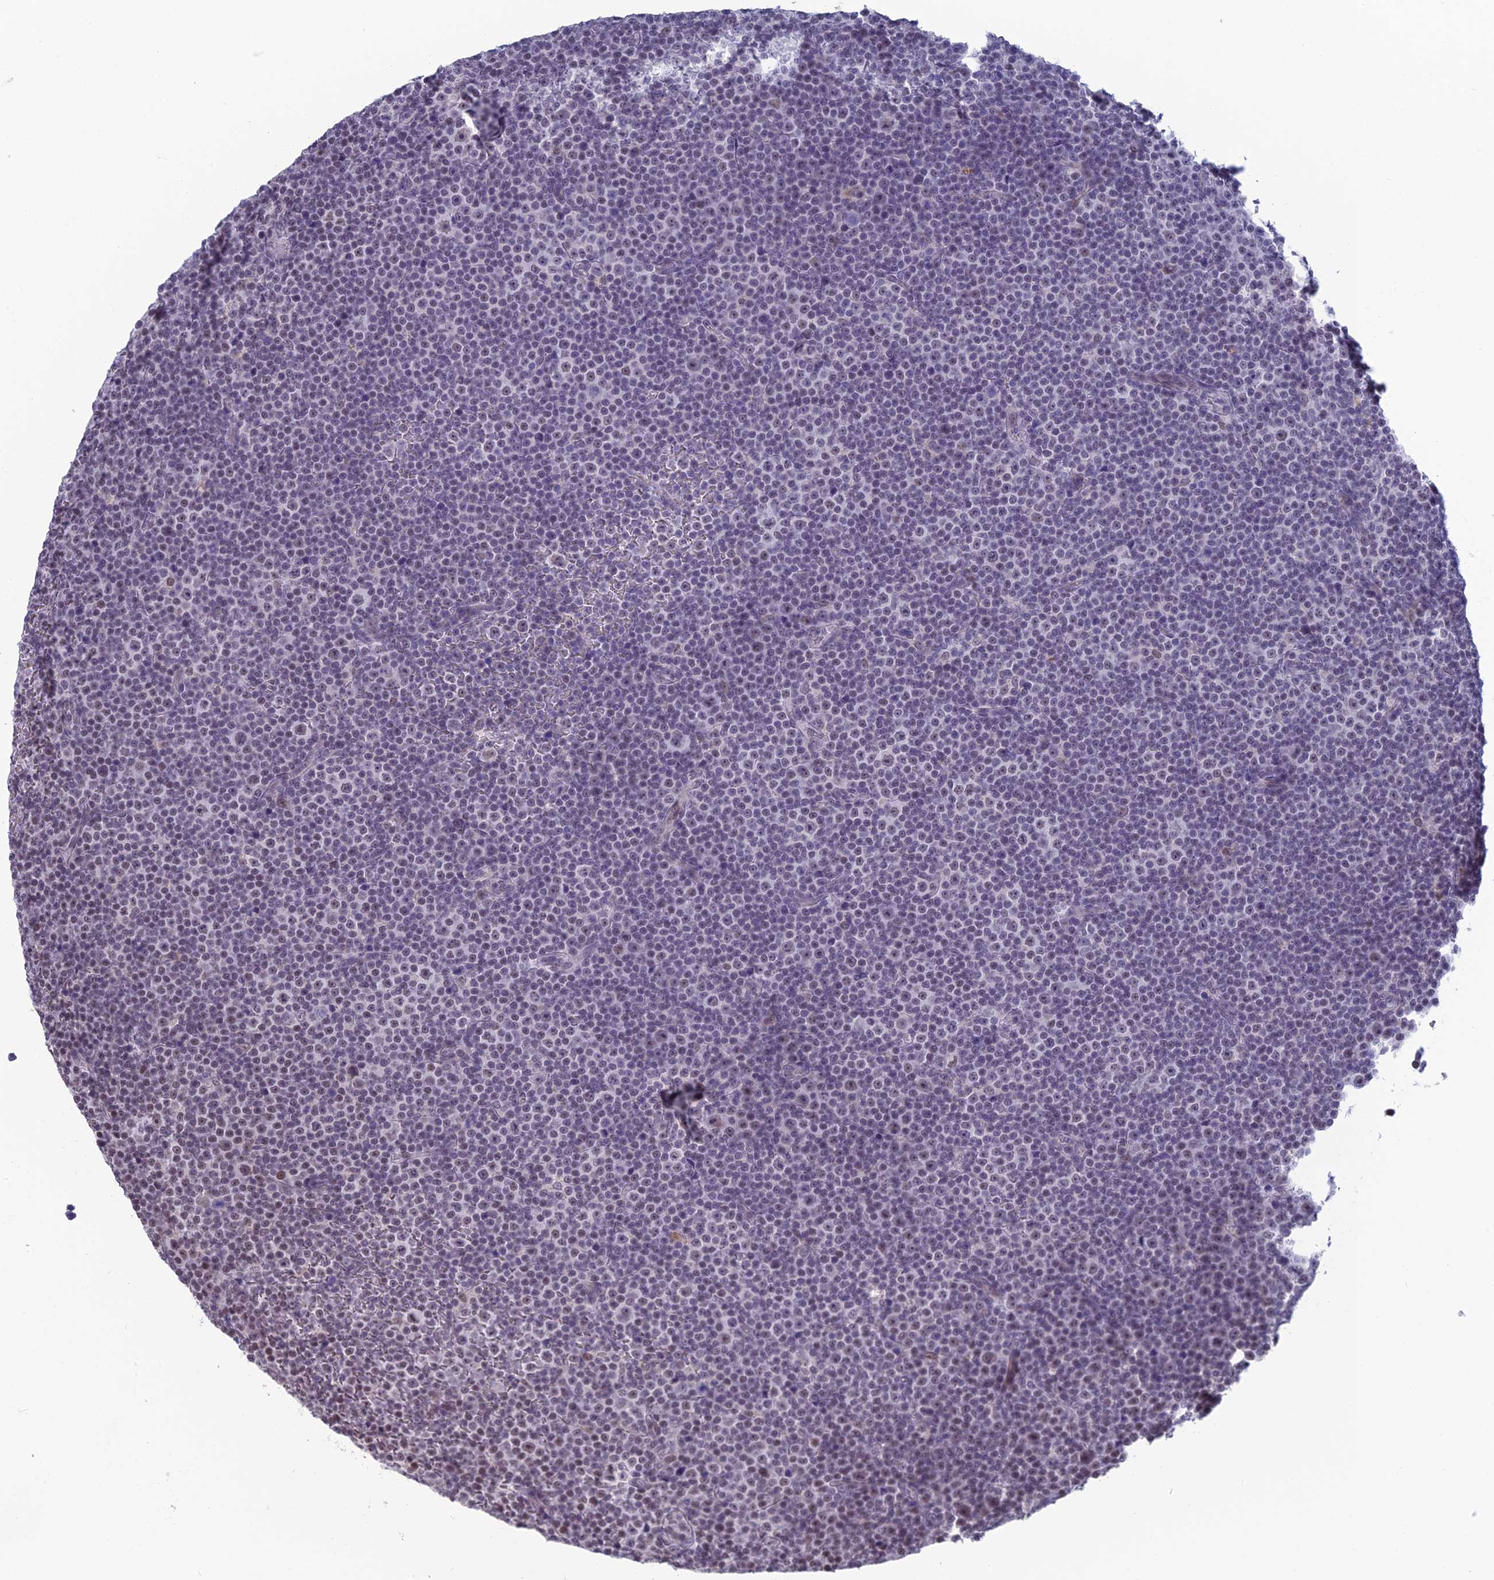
{"staining": {"intensity": "weak", "quantity": "25%-75%", "location": "nuclear"}, "tissue": "lymphoma", "cell_type": "Tumor cells", "image_type": "cancer", "snomed": [{"axis": "morphology", "description": "Malignant lymphoma, non-Hodgkin's type, Low grade"}, {"axis": "topography", "description": "Lymph node"}], "caption": "A micrograph of low-grade malignant lymphoma, non-Hodgkin's type stained for a protein demonstrates weak nuclear brown staining in tumor cells.", "gene": "MT-CO3", "patient": {"sex": "female", "age": 67}}